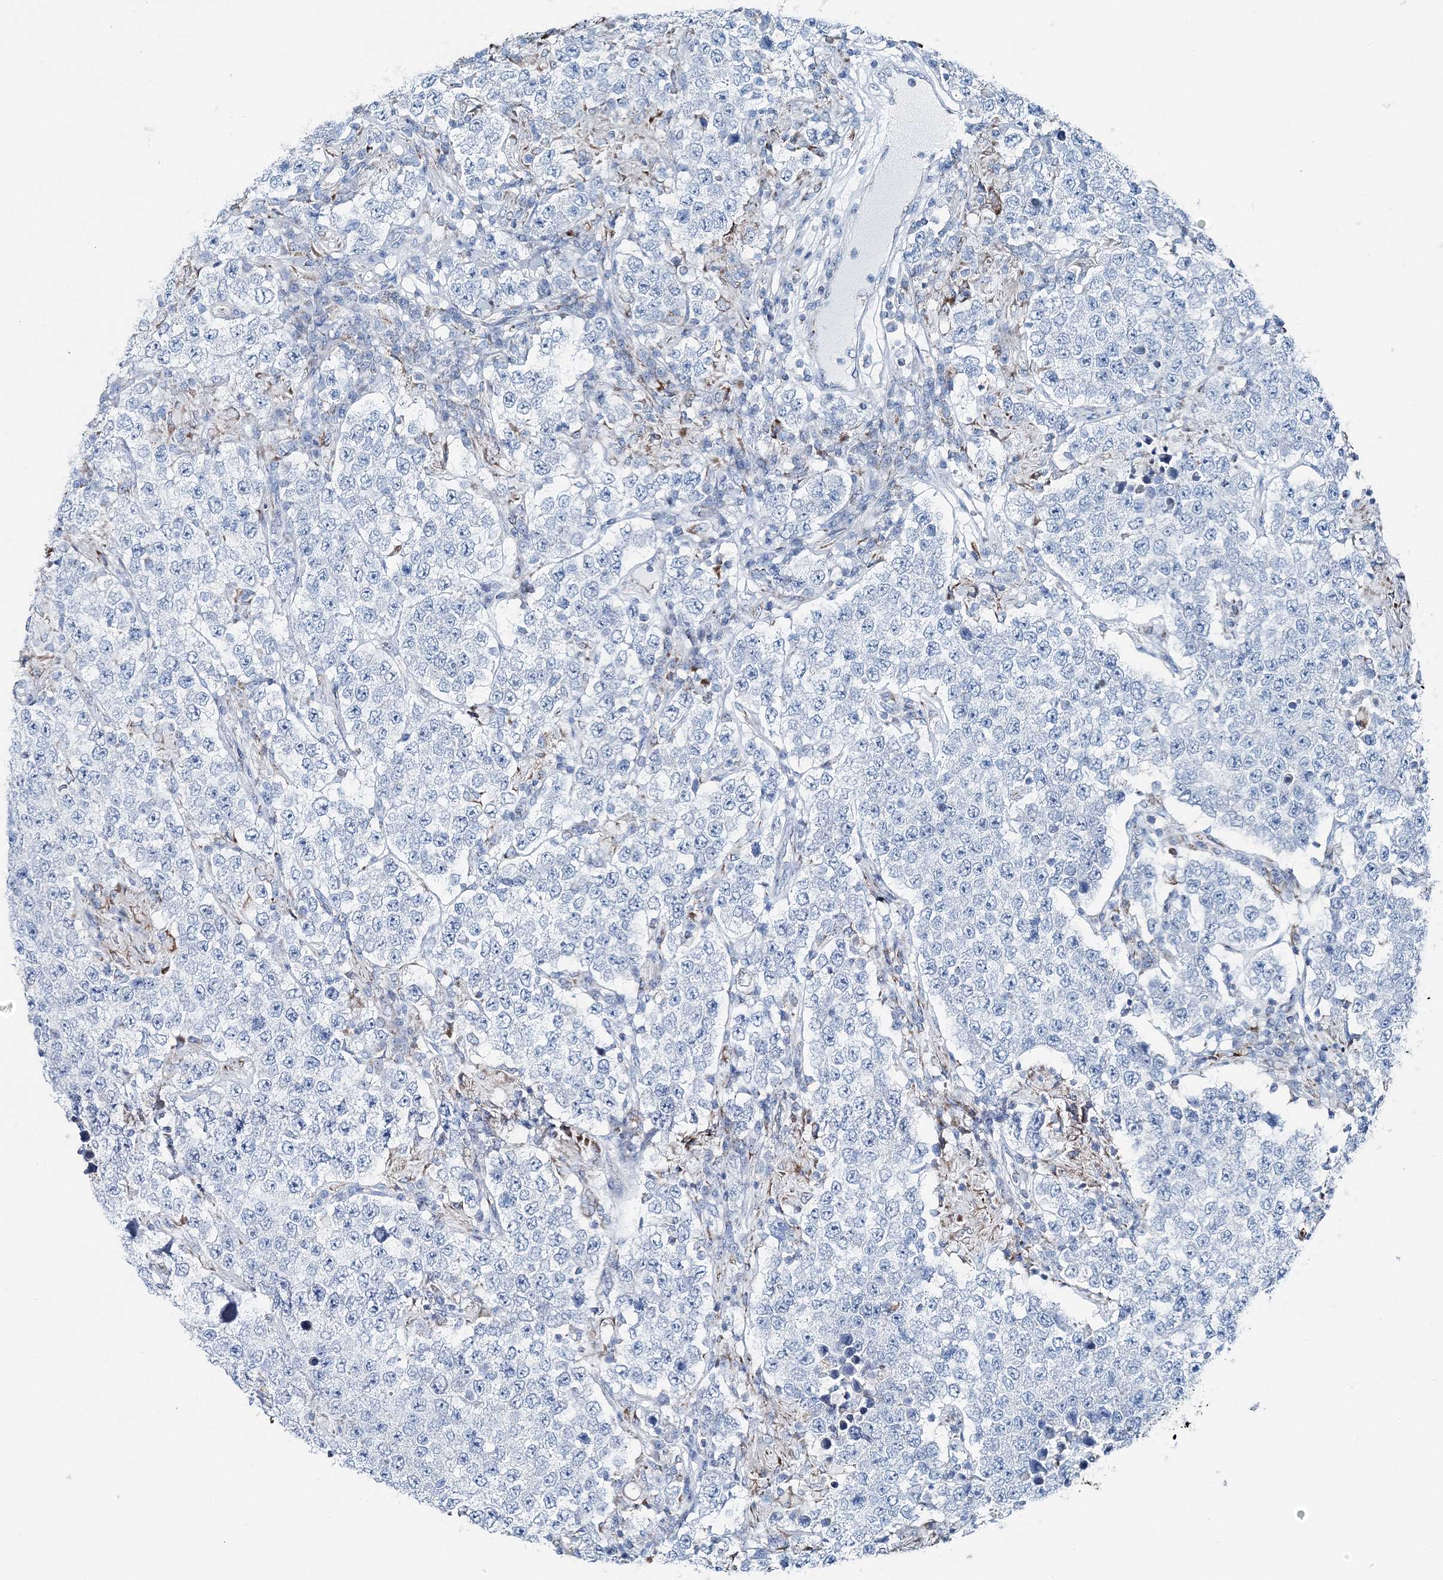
{"staining": {"intensity": "negative", "quantity": "none", "location": "none"}, "tissue": "testis cancer", "cell_type": "Tumor cells", "image_type": "cancer", "snomed": [{"axis": "morphology", "description": "Normal tissue, NOS"}, {"axis": "morphology", "description": "Urothelial carcinoma, High grade"}, {"axis": "morphology", "description": "Seminoma, NOS"}, {"axis": "morphology", "description": "Carcinoma, Embryonal, NOS"}, {"axis": "topography", "description": "Urinary bladder"}, {"axis": "topography", "description": "Testis"}], "caption": "The IHC image has no significant staining in tumor cells of testis high-grade urothelial carcinoma tissue. (Brightfield microscopy of DAB (3,3'-diaminobenzidine) IHC at high magnification).", "gene": "GABARAPL2", "patient": {"sex": "male", "age": 41}}